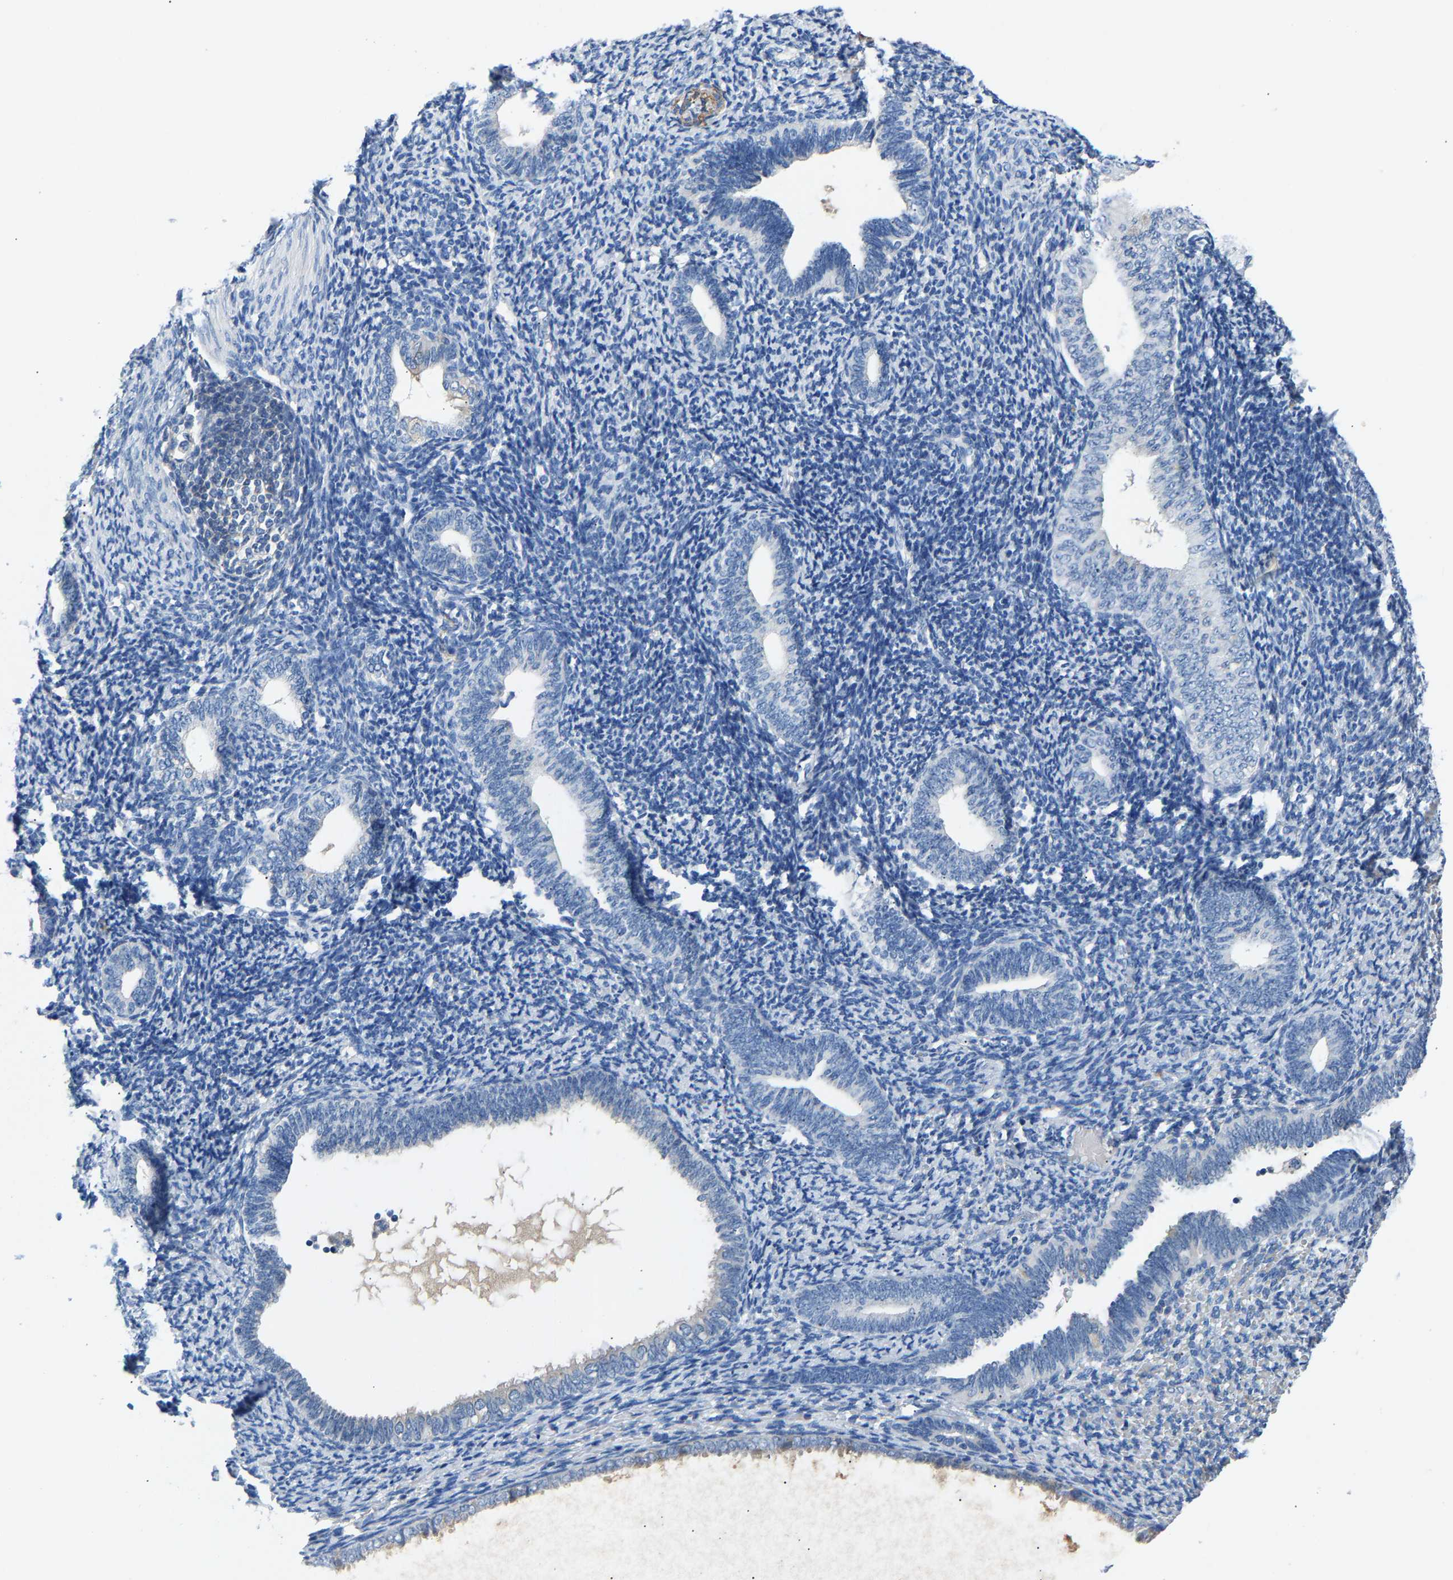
{"staining": {"intensity": "negative", "quantity": "none", "location": "none"}, "tissue": "endometrium", "cell_type": "Cells in endometrial stroma", "image_type": "normal", "snomed": [{"axis": "morphology", "description": "Normal tissue, NOS"}, {"axis": "topography", "description": "Endometrium"}], "caption": "DAB (3,3'-diaminobenzidine) immunohistochemical staining of unremarkable human endometrium exhibits no significant staining in cells in endometrial stroma.", "gene": "DNAAF5", "patient": {"sex": "female", "age": 66}}